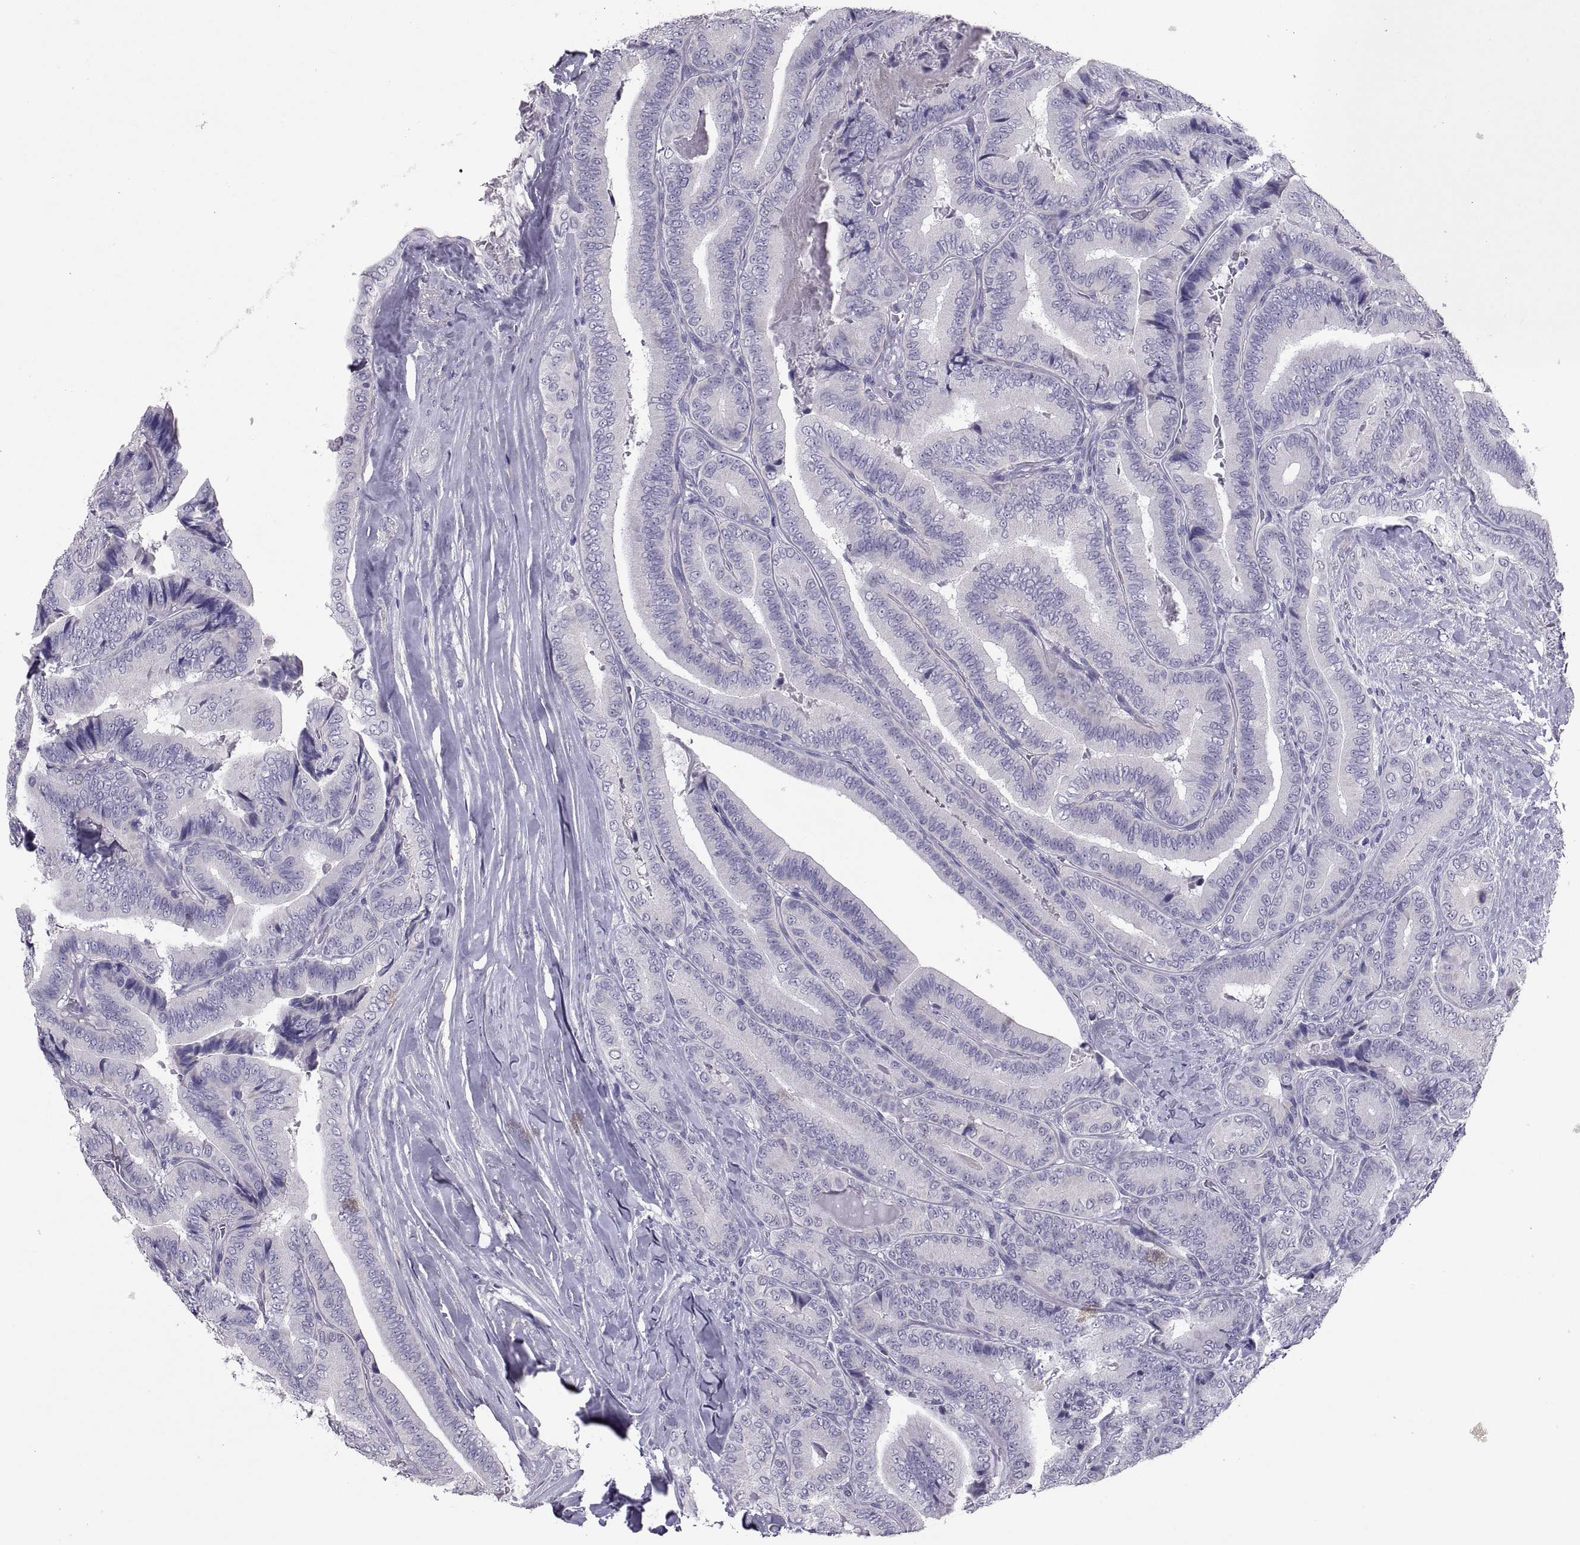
{"staining": {"intensity": "negative", "quantity": "none", "location": "none"}, "tissue": "thyroid cancer", "cell_type": "Tumor cells", "image_type": "cancer", "snomed": [{"axis": "morphology", "description": "Papillary adenocarcinoma, NOS"}, {"axis": "topography", "description": "Thyroid gland"}], "caption": "The photomicrograph displays no significant staining in tumor cells of thyroid cancer. Nuclei are stained in blue.", "gene": "IGSF1", "patient": {"sex": "male", "age": 61}}